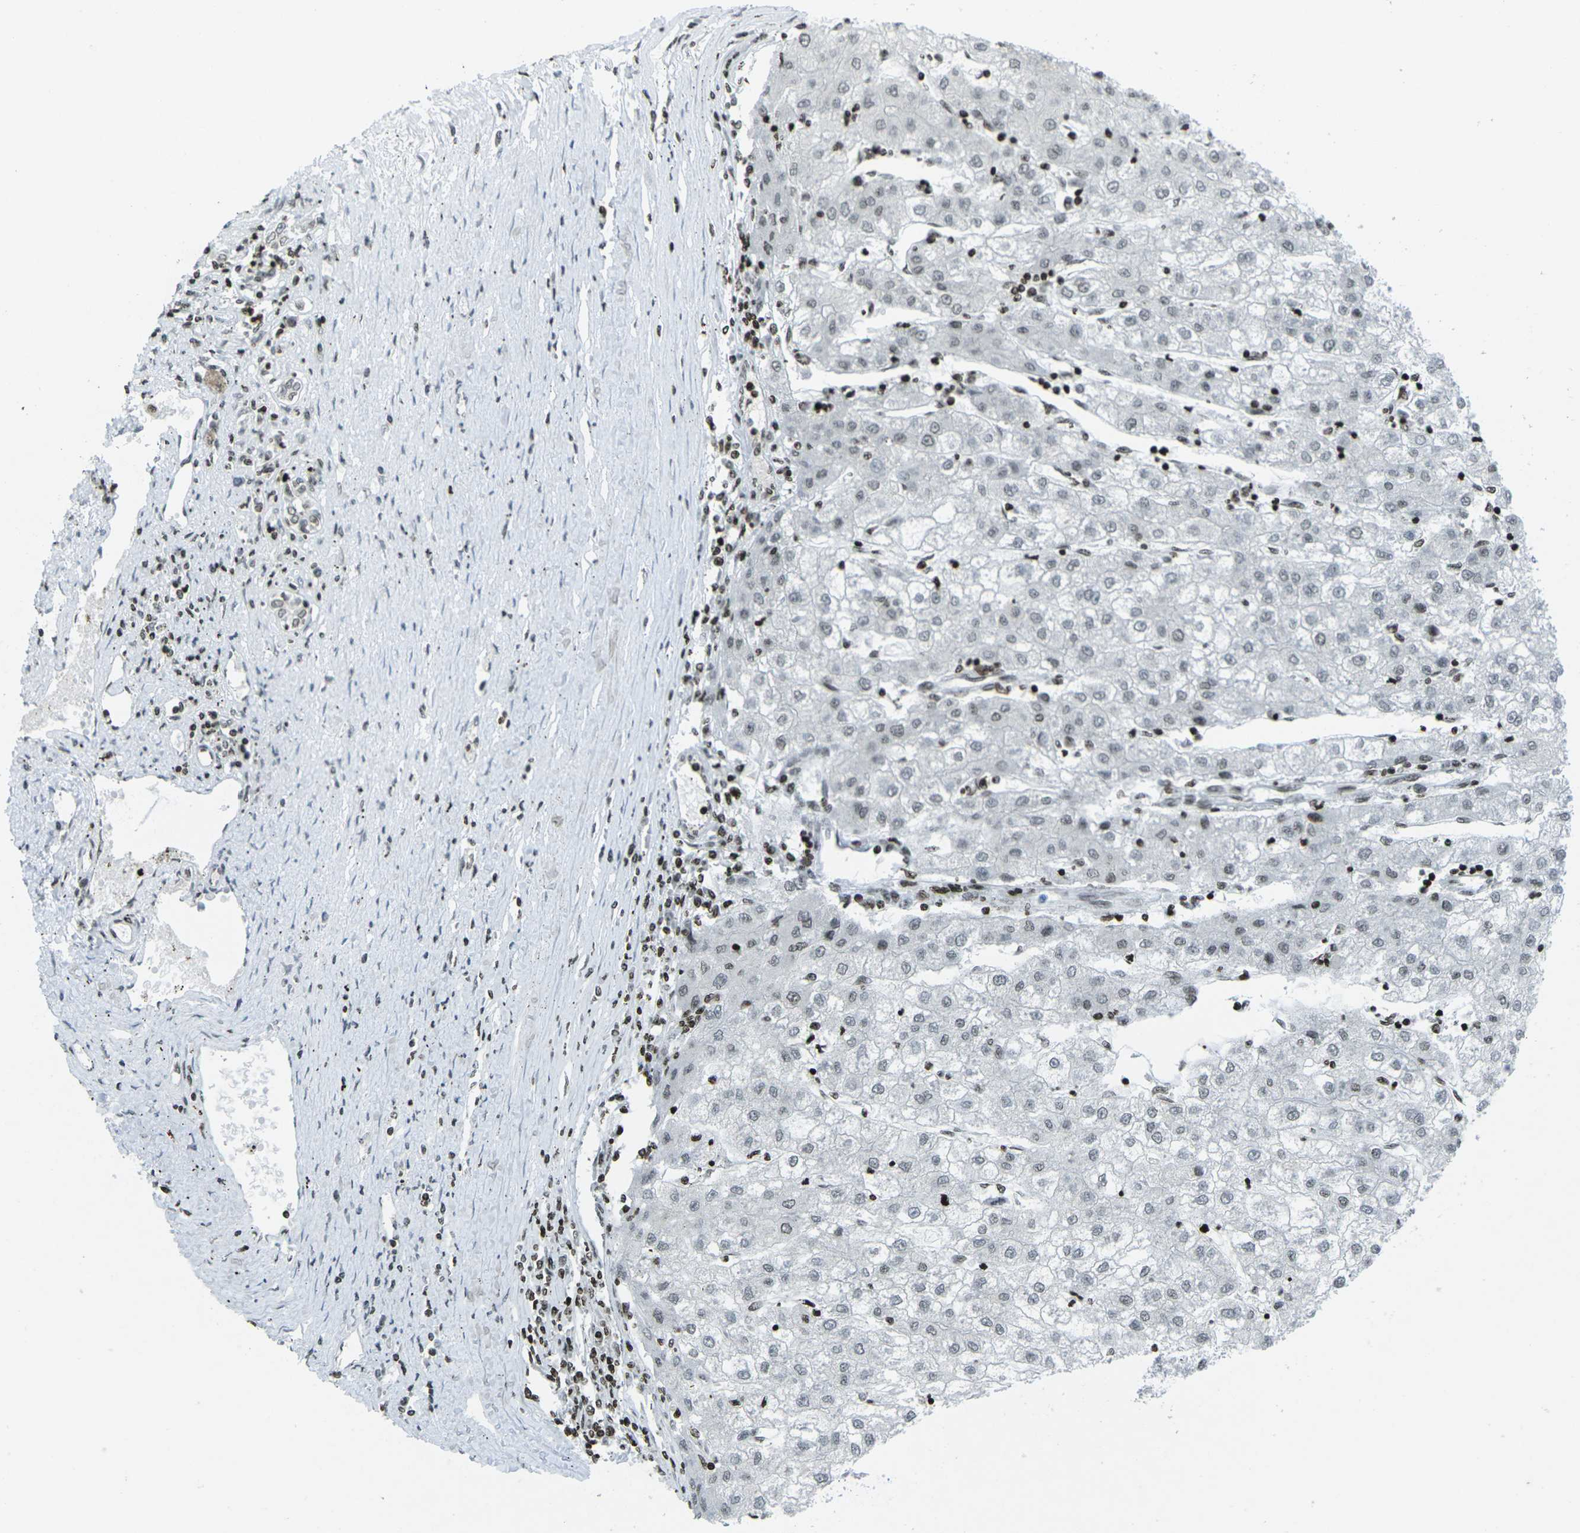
{"staining": {"intensity": "negative", "quantity": "none", "location": "none"}, "tissue": "liver cancer", "cell_type": "Tumor cells", "image_type": "cancer", "snomed": [{"axis": "morphology", "description": "Carcinoma, Hepatocellular, NOS"}, {"axis": "topography", "description": "Liver"}], "caption": "This is a image of immunohistochemistry staining of hepatocellular carcinoma (liver), which shows no staining in tumor cells.", "gene": "EME1", "patient": {"sex": "male", "age": 72}}